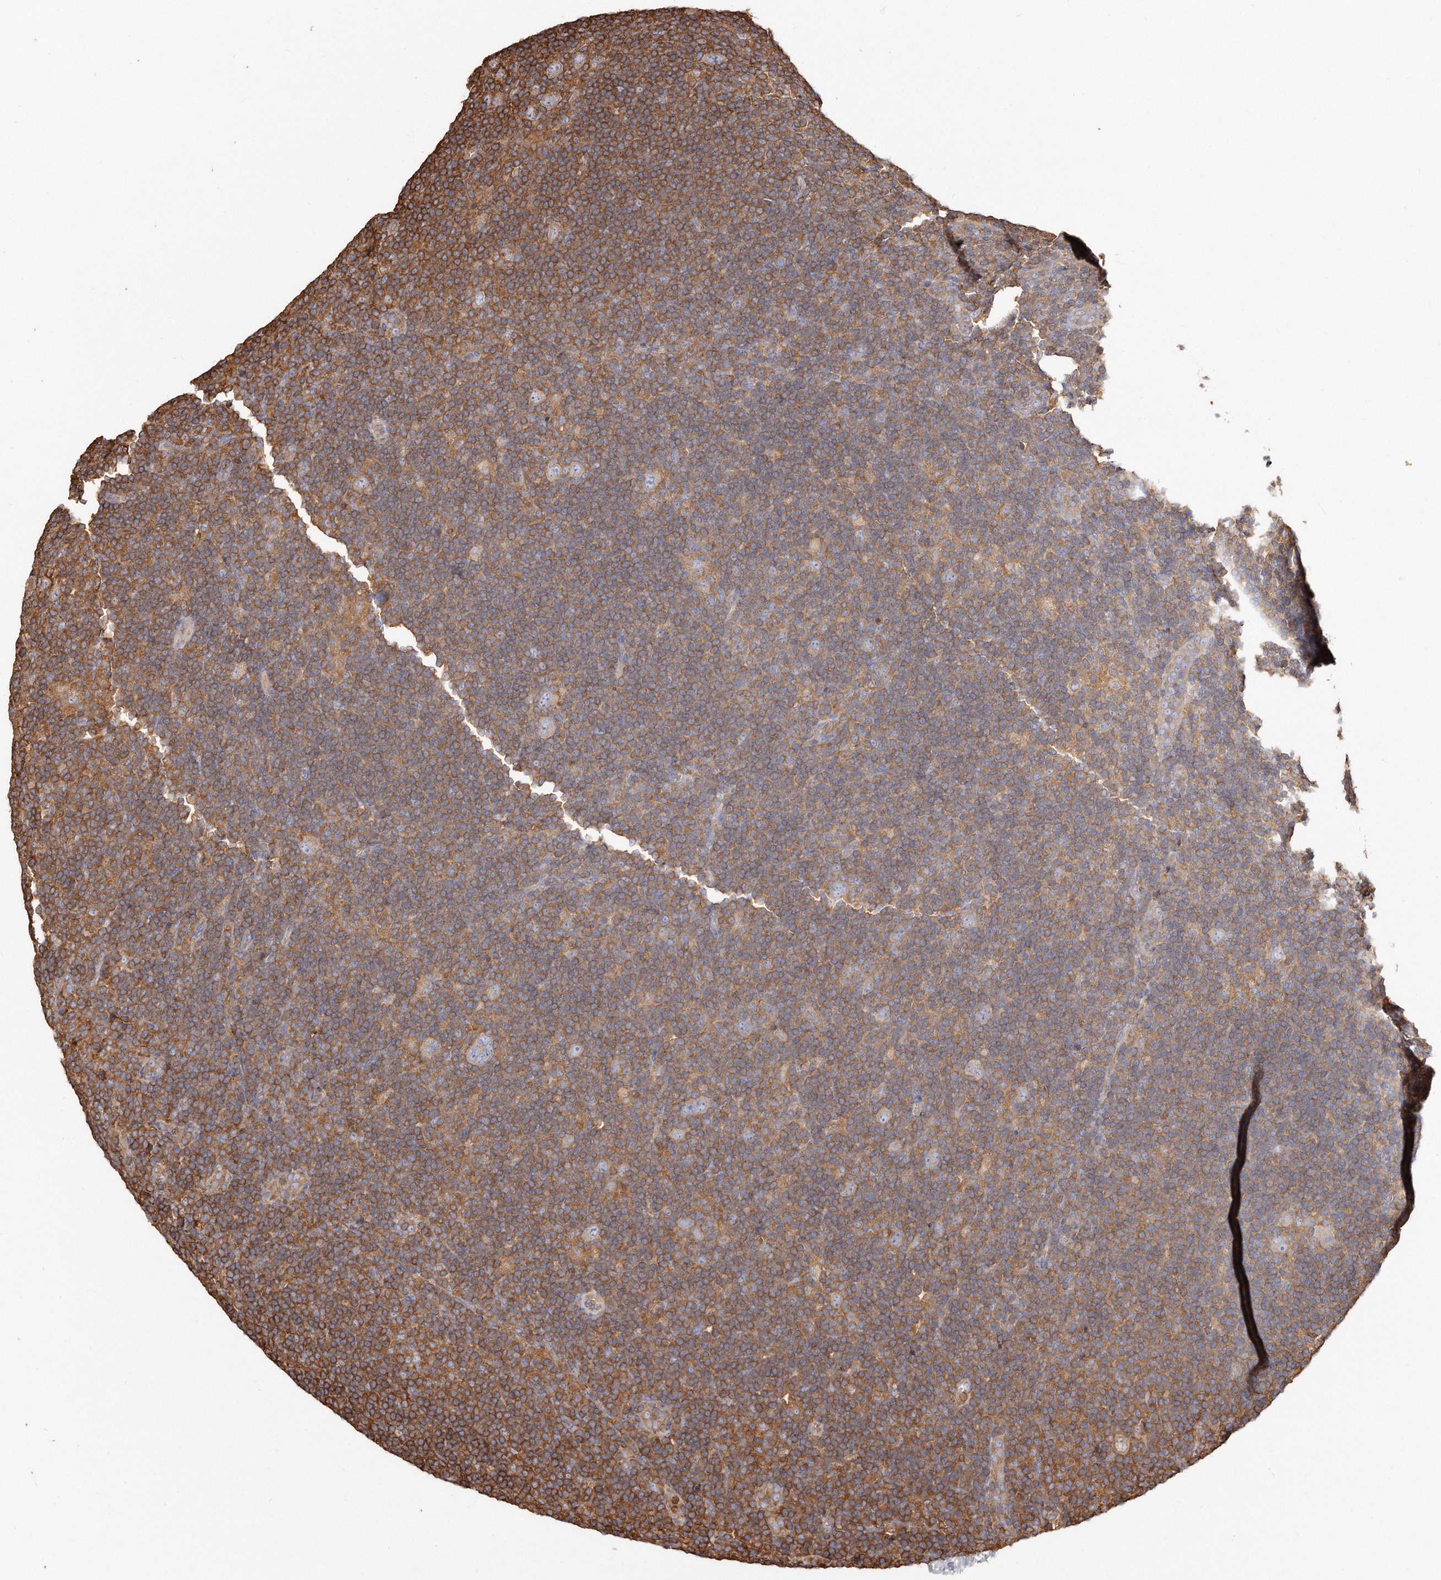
{"staining": {"intensity": "negative", "quantity": "none", "location": "none"}, "tissue": "lymphoma", "cell_type": "Tumor cells", "image_type": "cancer", "snomed": [{"axis": "morphology", "description": "Hodgkin's disease, NOS"}, {"axis": "topography", "description": "Lymph node"}], "caption": "Lymphoma was stained to show a protein in brown. There is no significant staining in tumor cells.", "gene": "CAP1", "patient": {"sex": "female", "age": 57}}